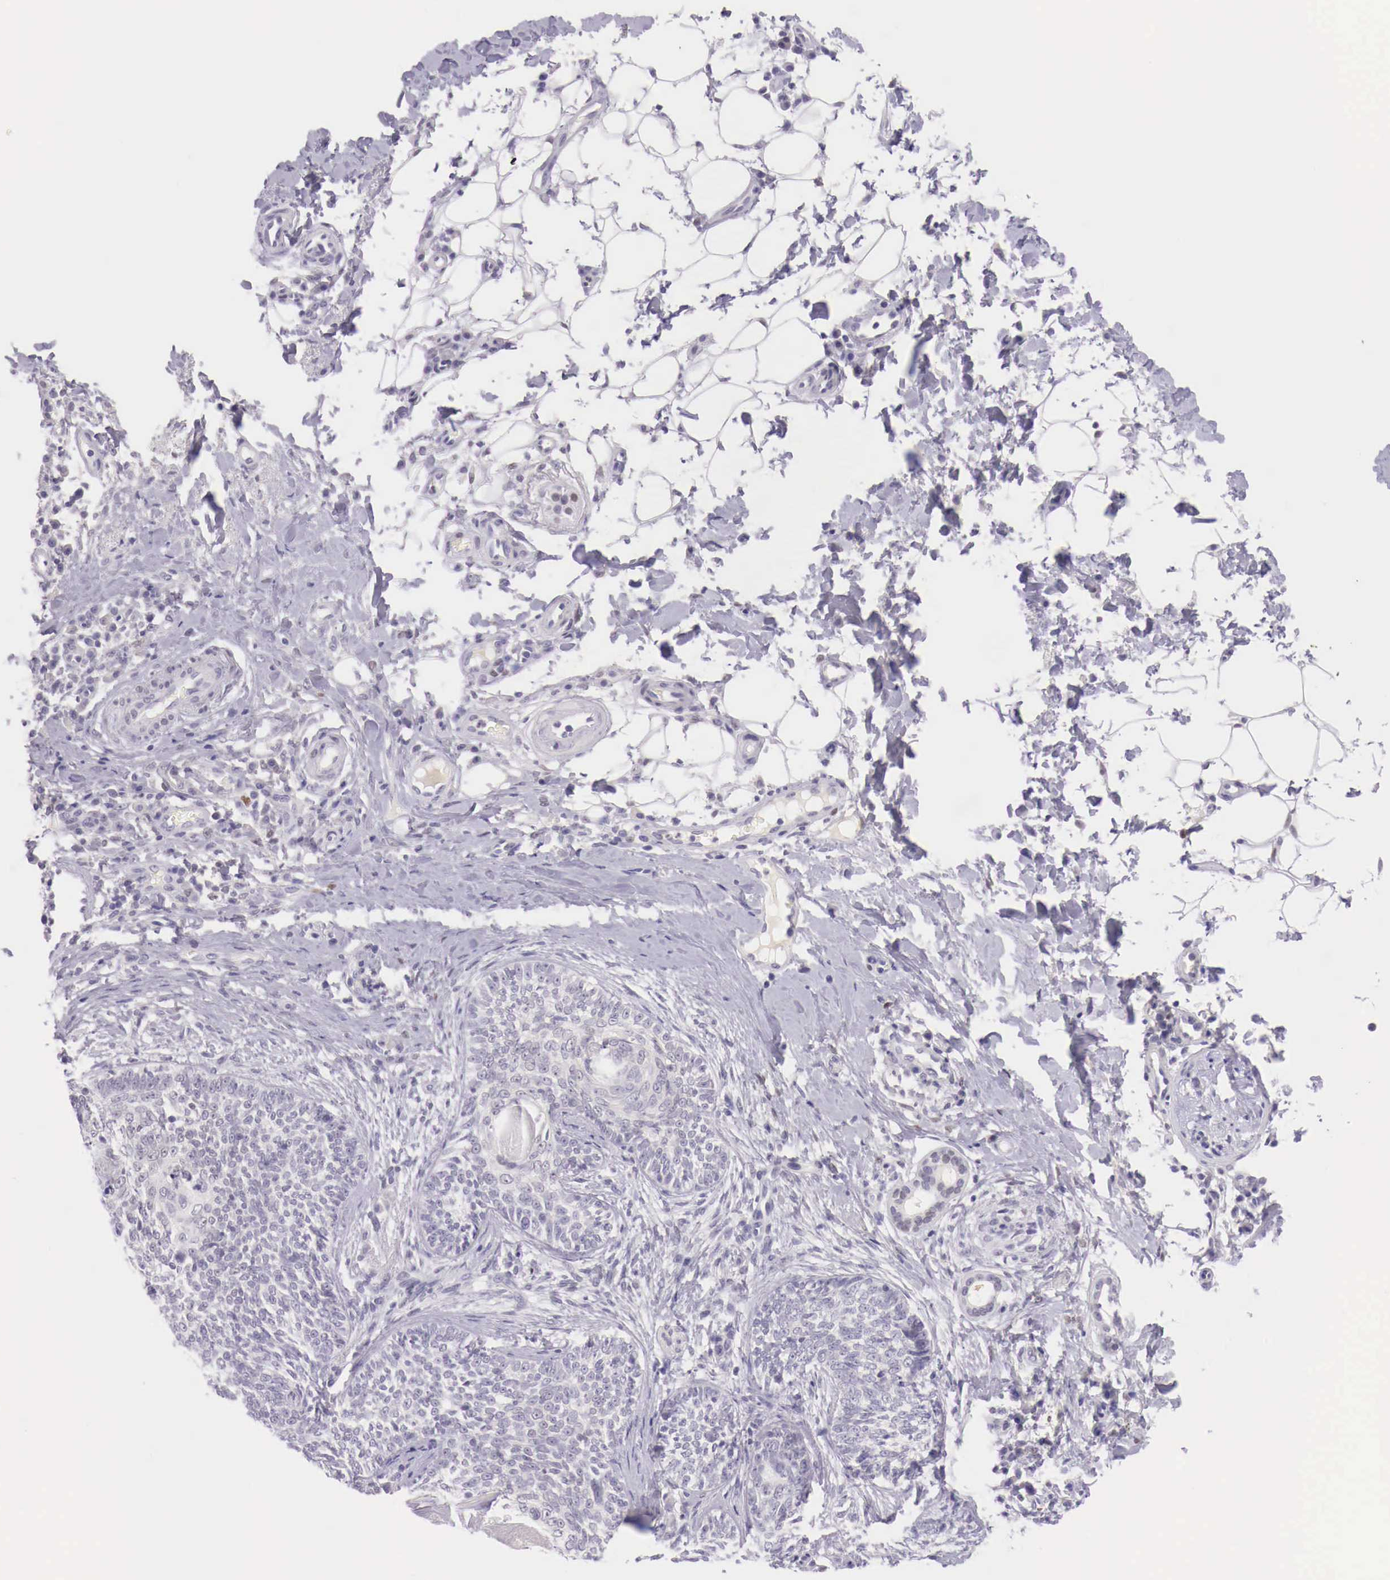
{"staining": {"intensity": "negative", "quantity": "none", "location": "none"}, "tissue": "skin cancer", "cell_type": "Tumor cells", "image_type": "cancer", "snomed": [{"axis": "morphology", "description": "Basal cell carcinoma"}, {"axis": "topography", "description": "Skin"}], "caption": "Skin basal cell carcinoma stained for a protein using immunohistochemistry (IHC) reveals no positivity tumor cells.", "gene": "BCL6", "patient": {"sex": "male", "age": 89}}